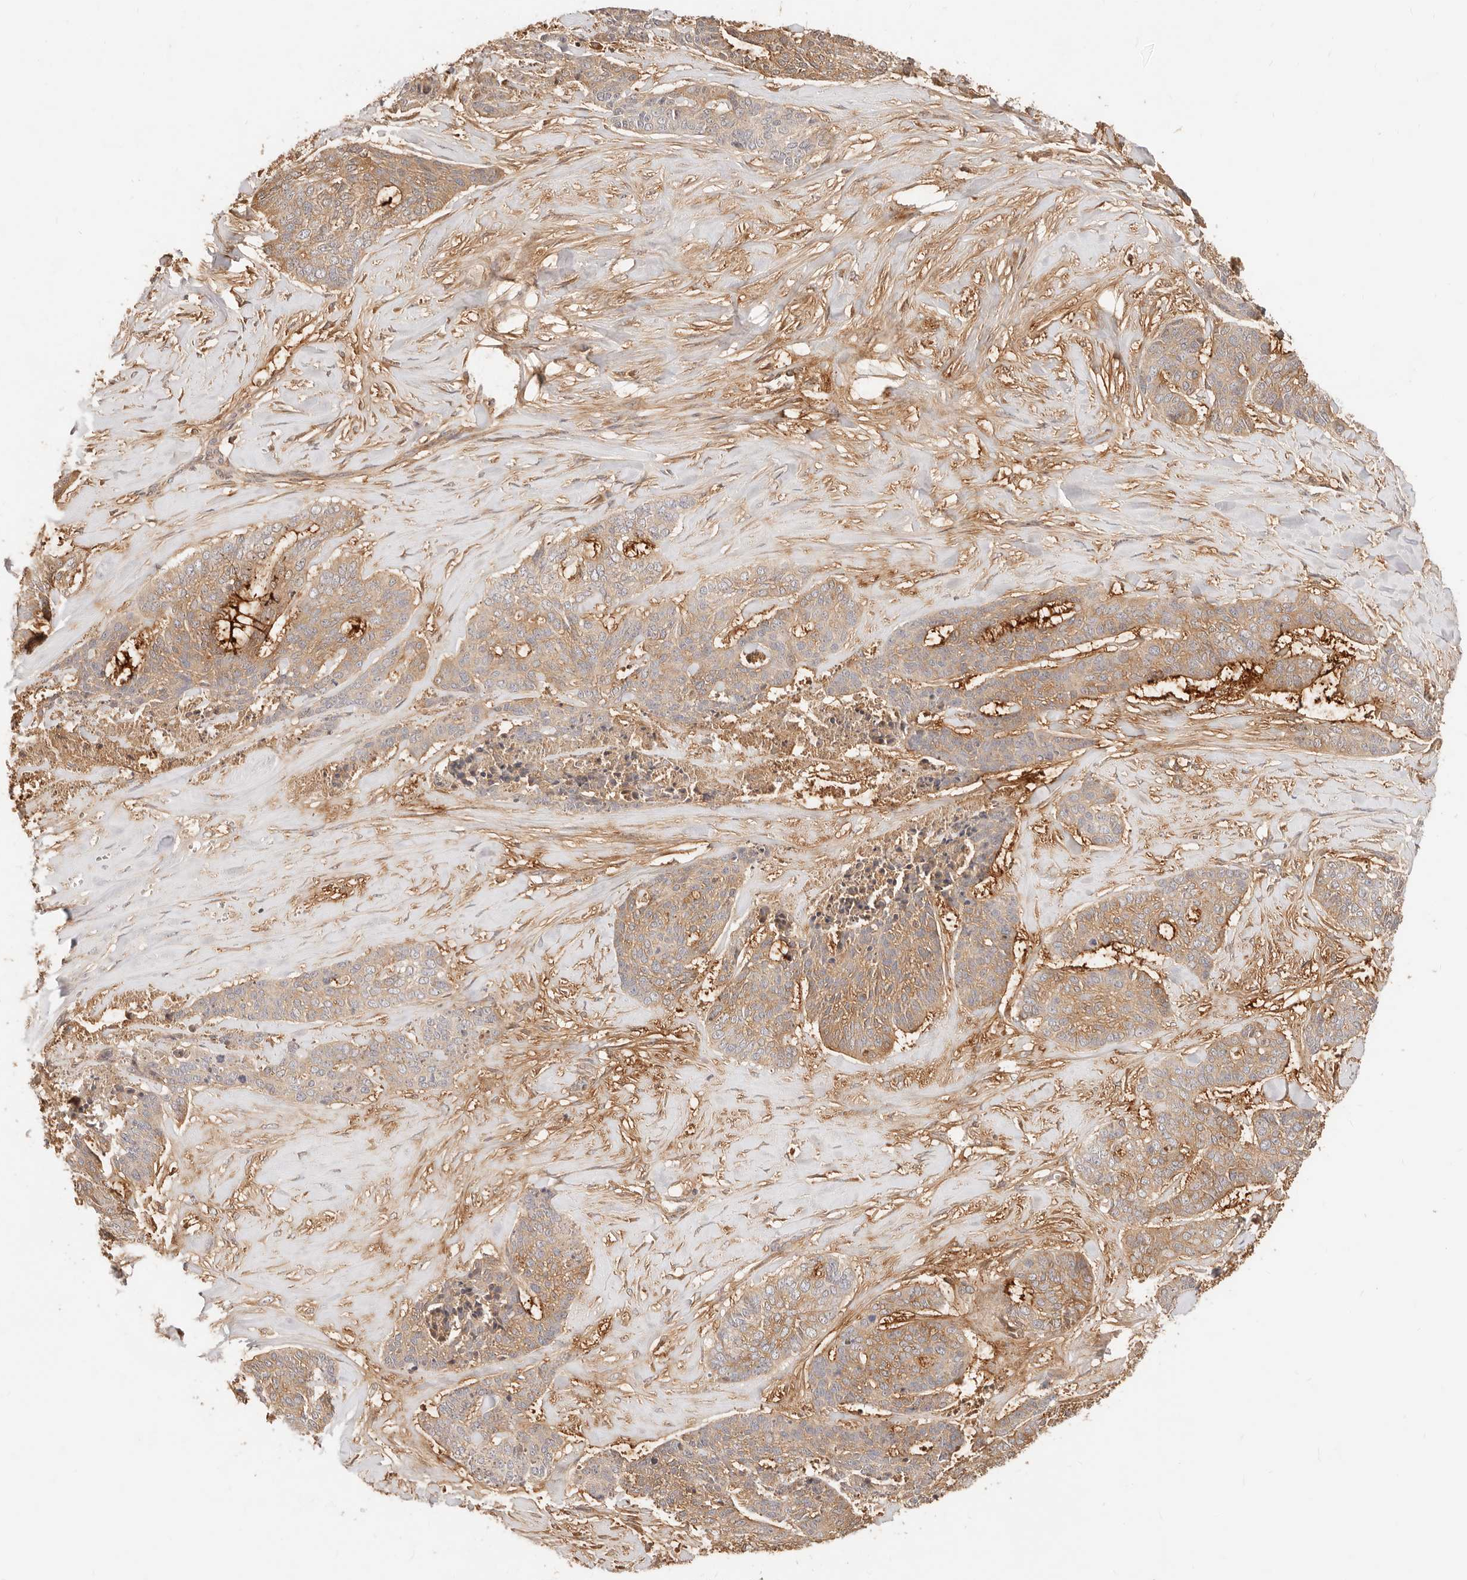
{"staining": {"intensity": "moderate", "quantity": ">75%", "location": "cytoplasmic/membranous"}, "tissue": "skin cancer", "cell_type": "Tumor cells", "image_type": "cancer", "snomed": [{"axis": "morphology", "description": "Basal cell carcinoma"}, {"axis": "topography", "description": "Skin"}], "caption": "Skin basal cell carcinoma stained with a brown dye exhibits moderate cytoplasmic/membranous positive positivity in about >75% of tumor cells.", "gene": "UBXN10", "patient": {"sex": "female", "age": 64}}